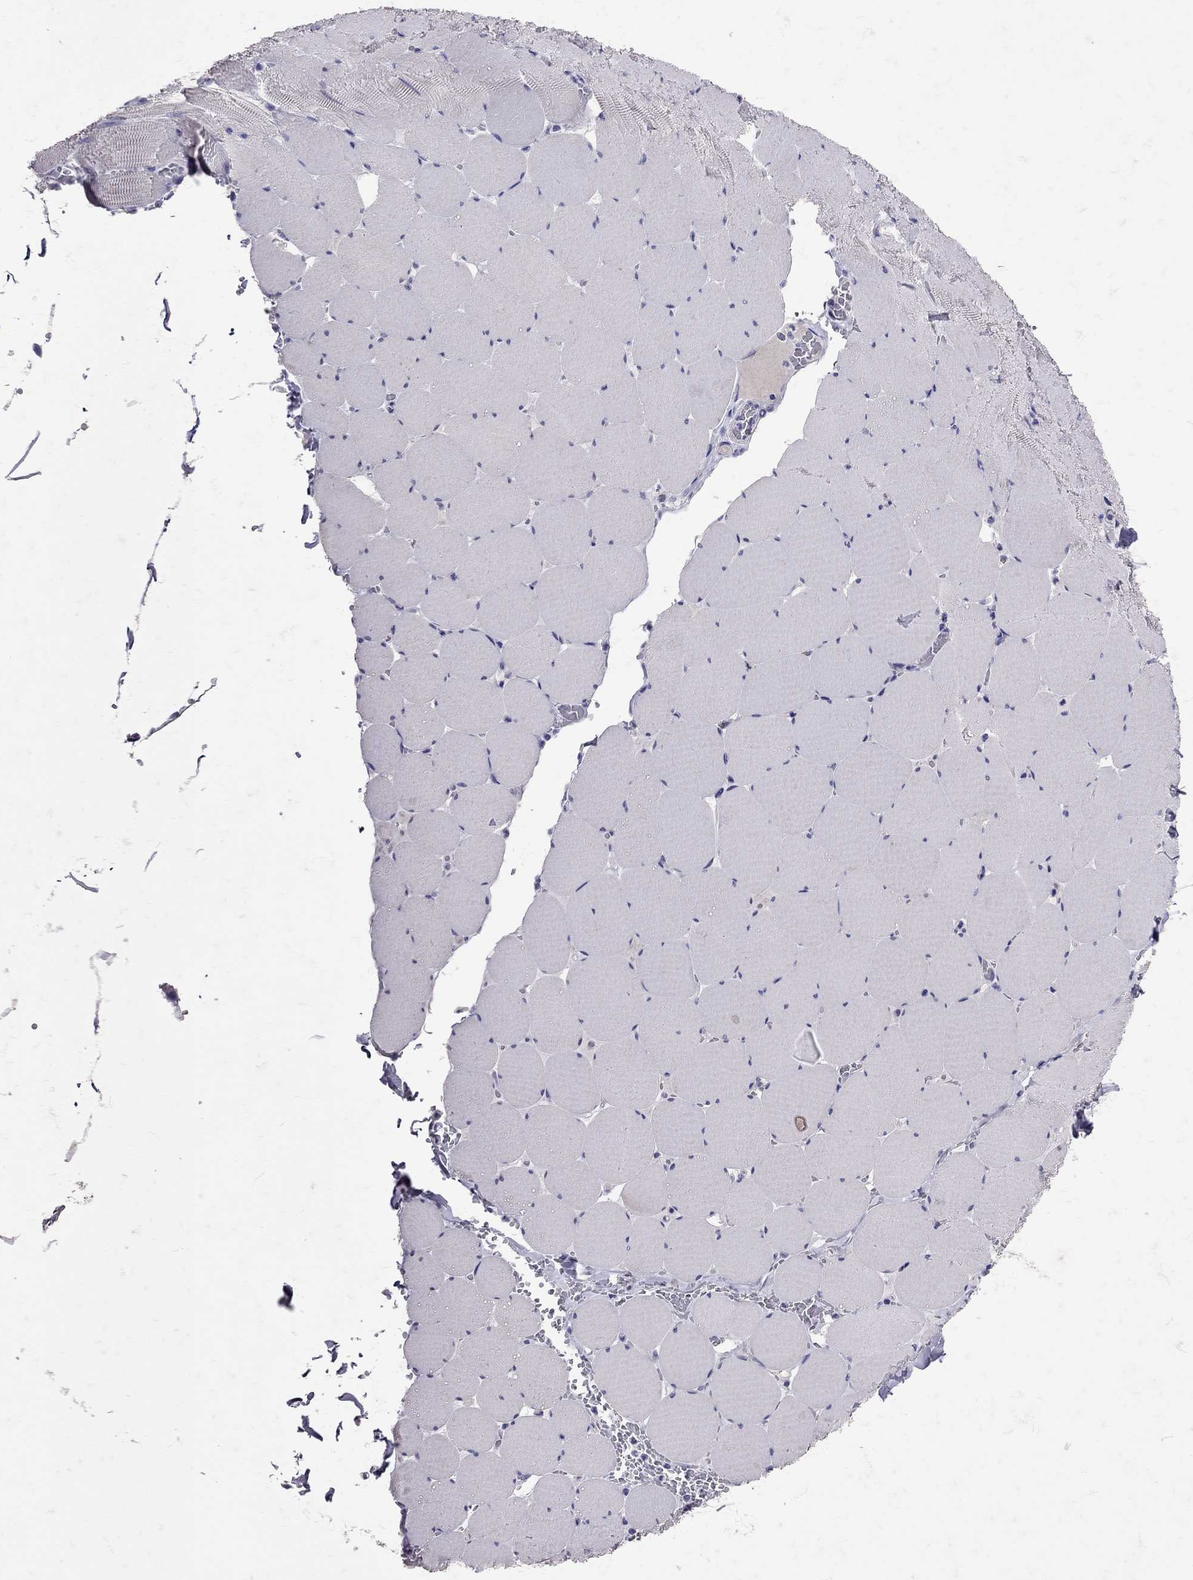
{"staining": {"intensity": "negative", "quantity": "none", "location": "none"}, "tissue": "skeletal muscle", "cell_type": "Myocytes", "image_type": "normal", "snomed": [{"axis": "morphology", "description": "Normal tissue, NOS"}, {"axis": "morphology", "description": "Malignant melanoma, Metastatic site"}, {"axis": "topography", "description": "Skeletal muscle"}], "caption": "Unremarkable skeletal muscle was stained to show a protein in brown. There is no significant positivity in myocytes. Brightfield microscopy of immunohistochemistry (IHC) stained with DAB (brown) and hematoxylin (blue), captured at high magnification.", "gene": "SST", "patient": {"sex": "male", "age": 50}}